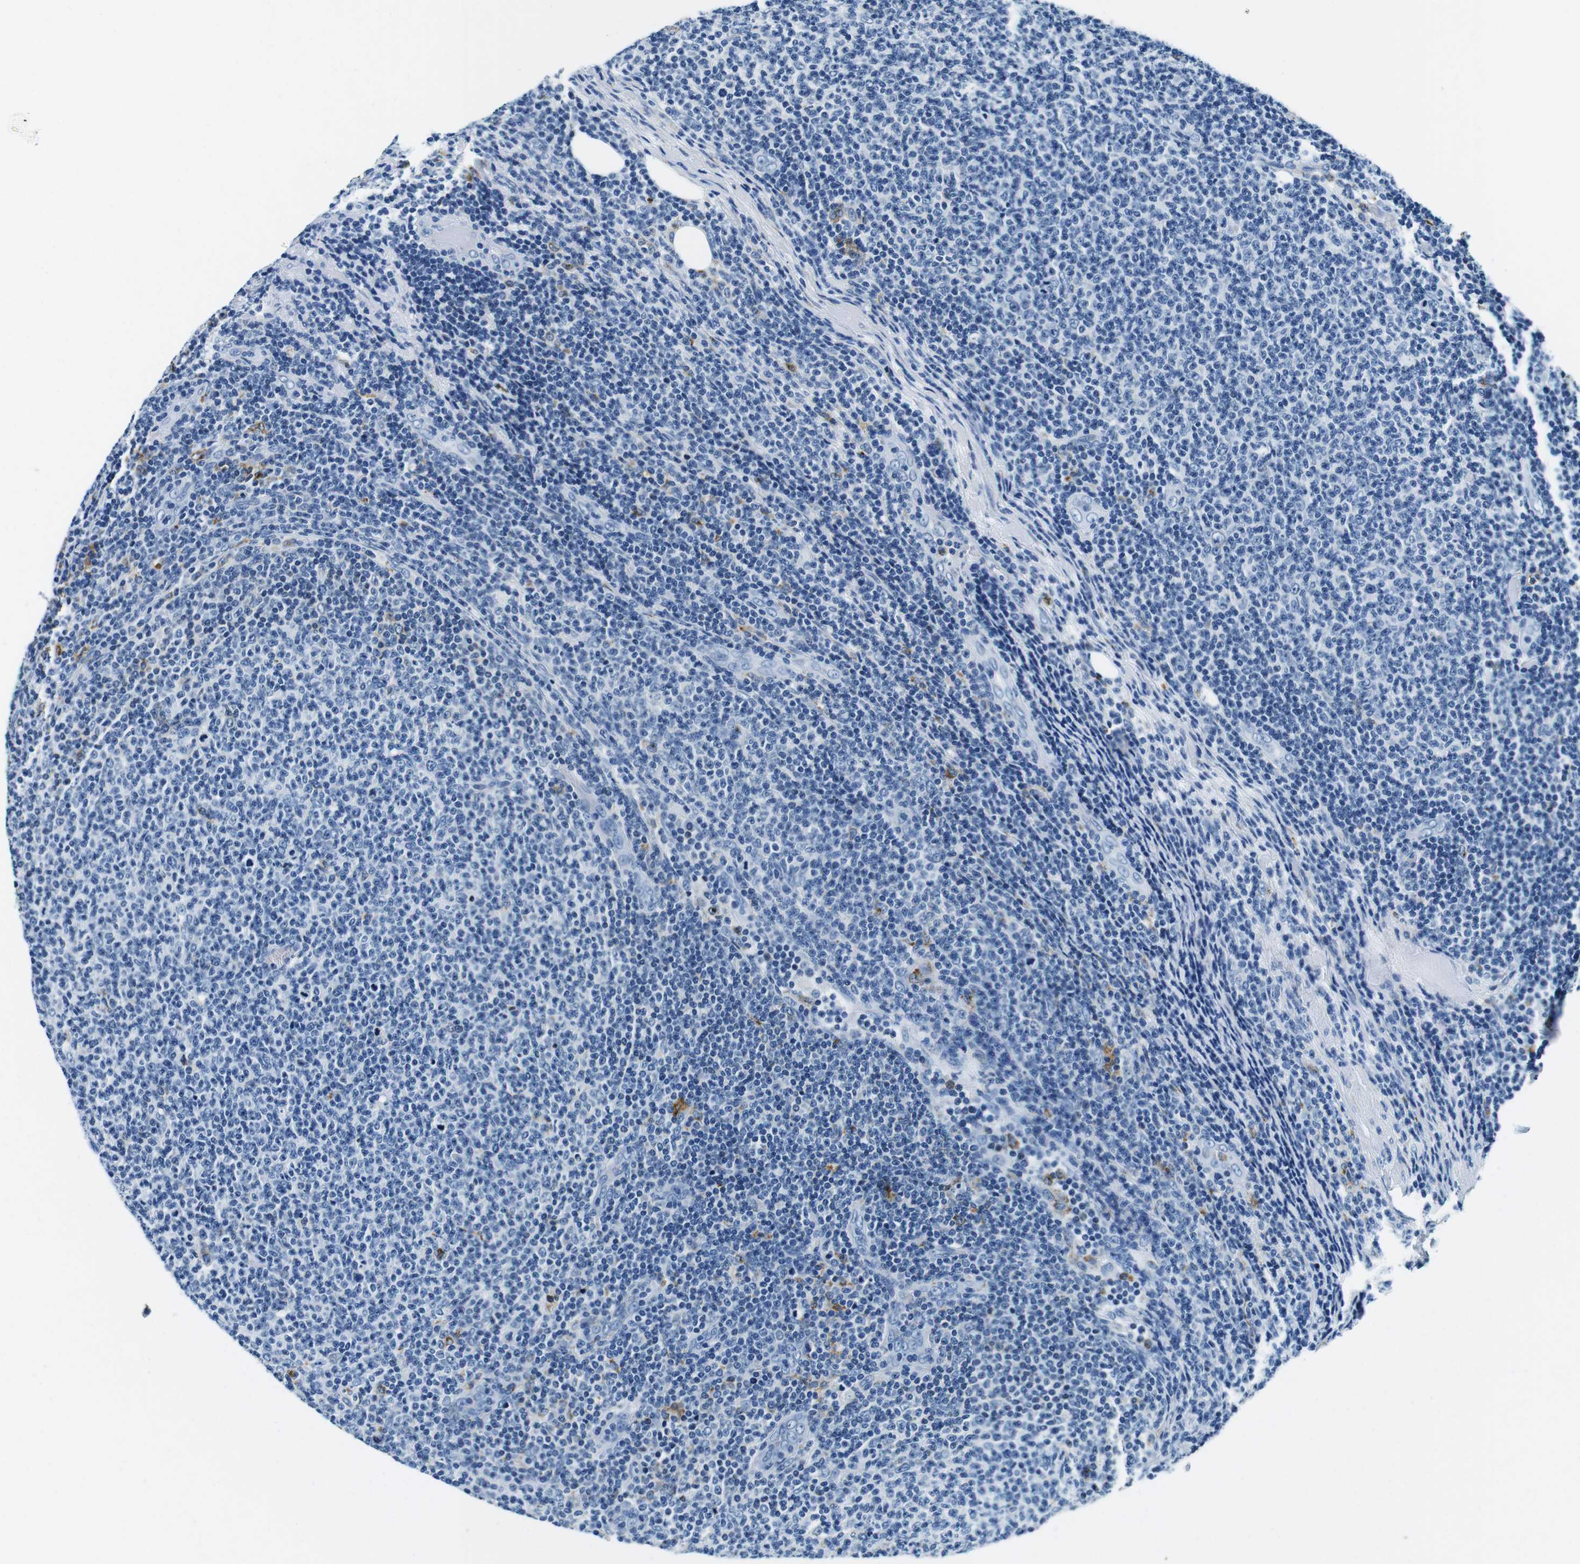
{"staining": {"intensity": "moderate", "quantity": "<25%", "location": "cytoplasmic/membranous"}, "tissue": "lymphoma", "cell_type": "Tumor cells", "image_type": "cancer", "snomed": [{"axis": "morphology", "description": "Malignant lymphoma, non-Hodgkin's type, Low grade"}, {"axis": "topography", "description": "Lymph node"}], "caption": "Immunohistochemical staining of low-grade malignant lymphoma, non-Hodgkin's type shows moderate cytoplasmic/membranous protein expression in about <25% of tumor cells. Using DAB (3,3'-diaminobenzidine) (brown) and hematoxylin (blue) stains, captured at high magnification using brightfield microscopy.", "gene": "HLA-DRB1", "patient": {"sex": "male", "age": 66}}